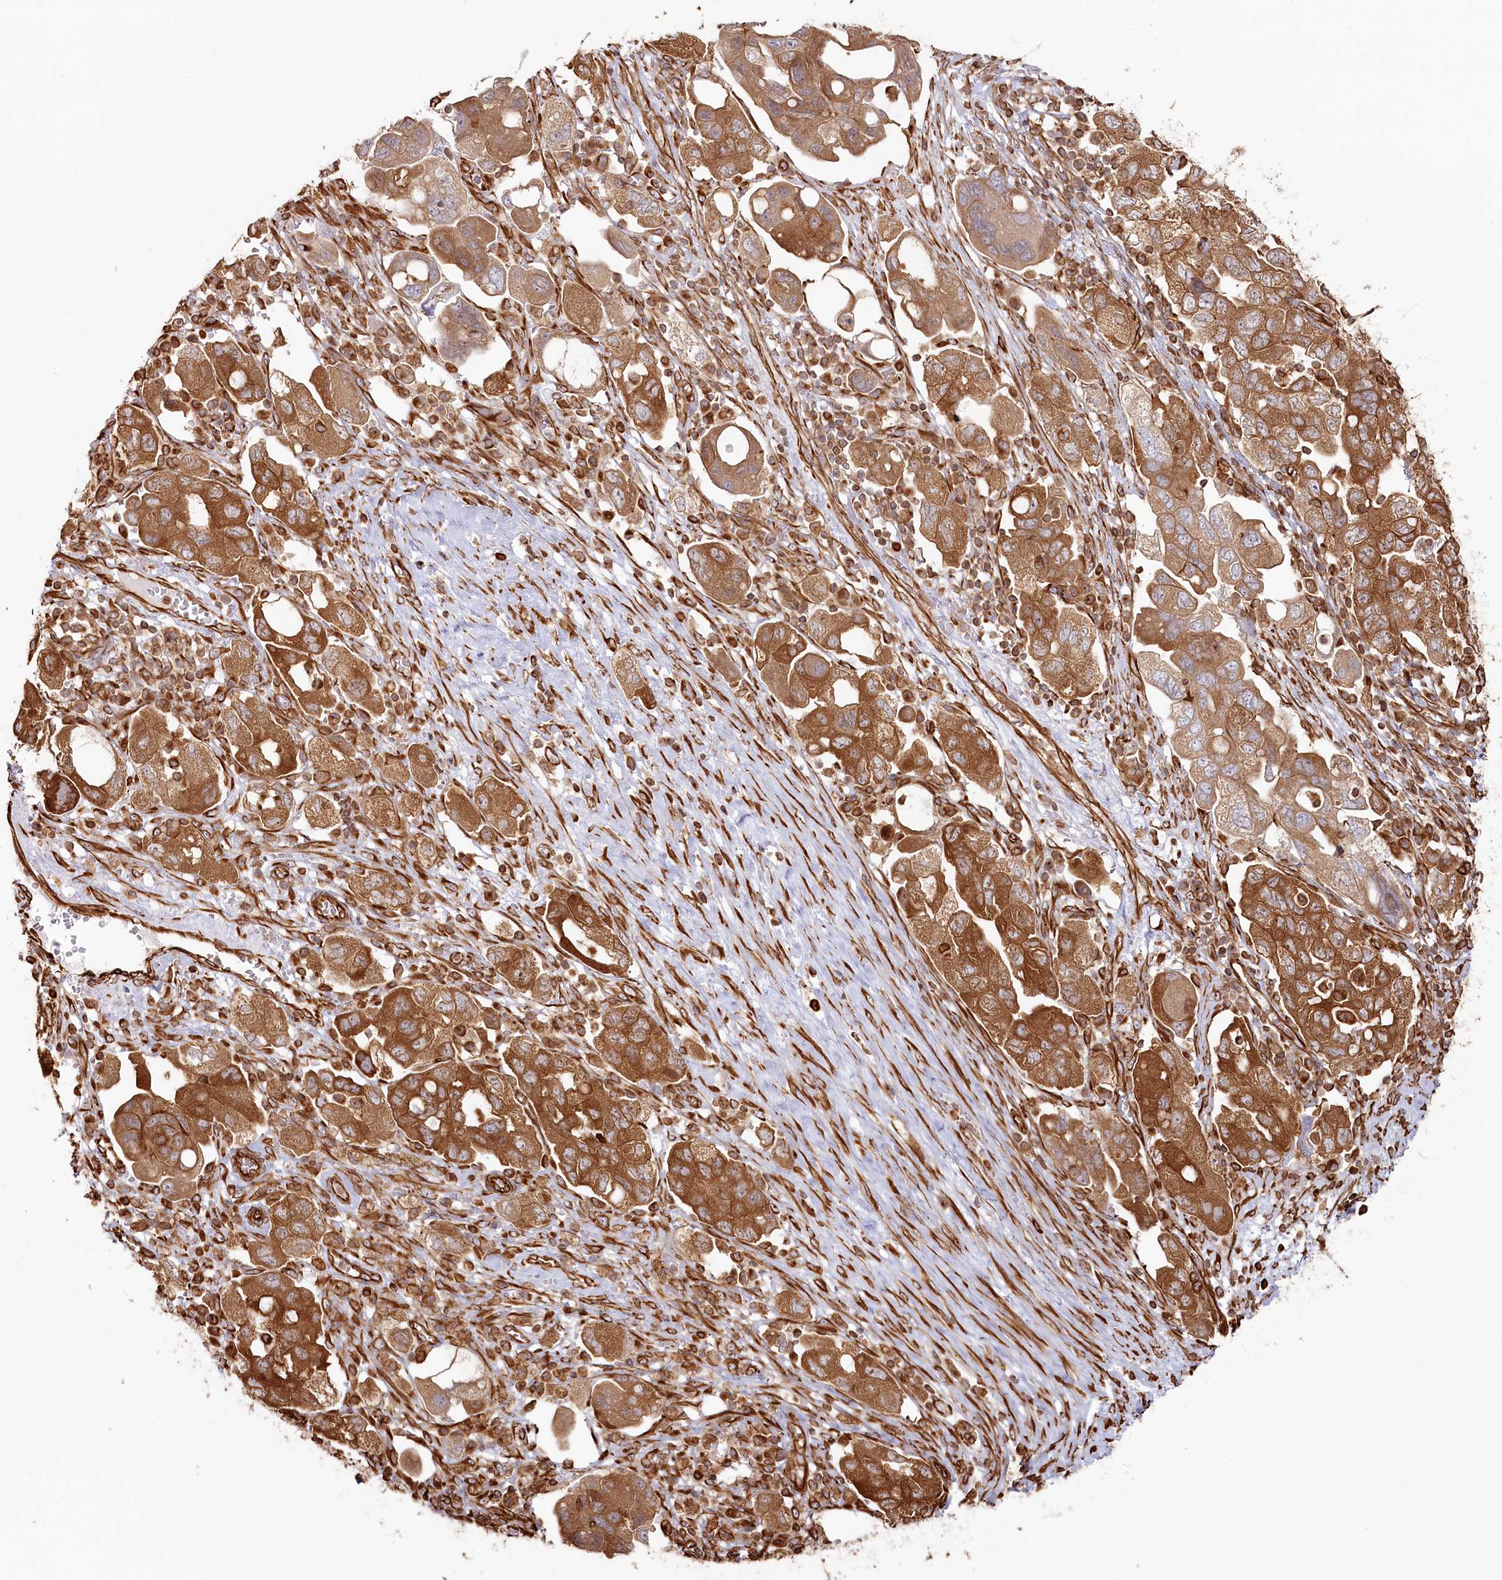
{"staining": {"intensity": "strong", "quantity": ">75%", "location": "cytoplasmic/membranous"}, "tissue": "ovarian cancer", "cell_type": "Tumor cells", "image_type": "cancer", "snomed": [{"axis": "morphology", "description": "Carcinoma, NOS"}, {"axis": "morphology", "description": "Cystadenocarcinoma, serous, NOS"}, {"axis": "topography", "description": "Ovary"}], "caption": "Immunohistochemical staining of human ovarian cancer (serous cystadenocarcinoma) shows high levels of strong cytoplasmic/membranous expression in about >75% of tumor cells. The staining is performed using DAB (3,3'-diaminobenzidine) brown chromogen to label protein expression. The nuclei are counter-stained blue using hematoxylin.", "gene": "TTC1", "patient": {"sex": "female", "age": 69}}